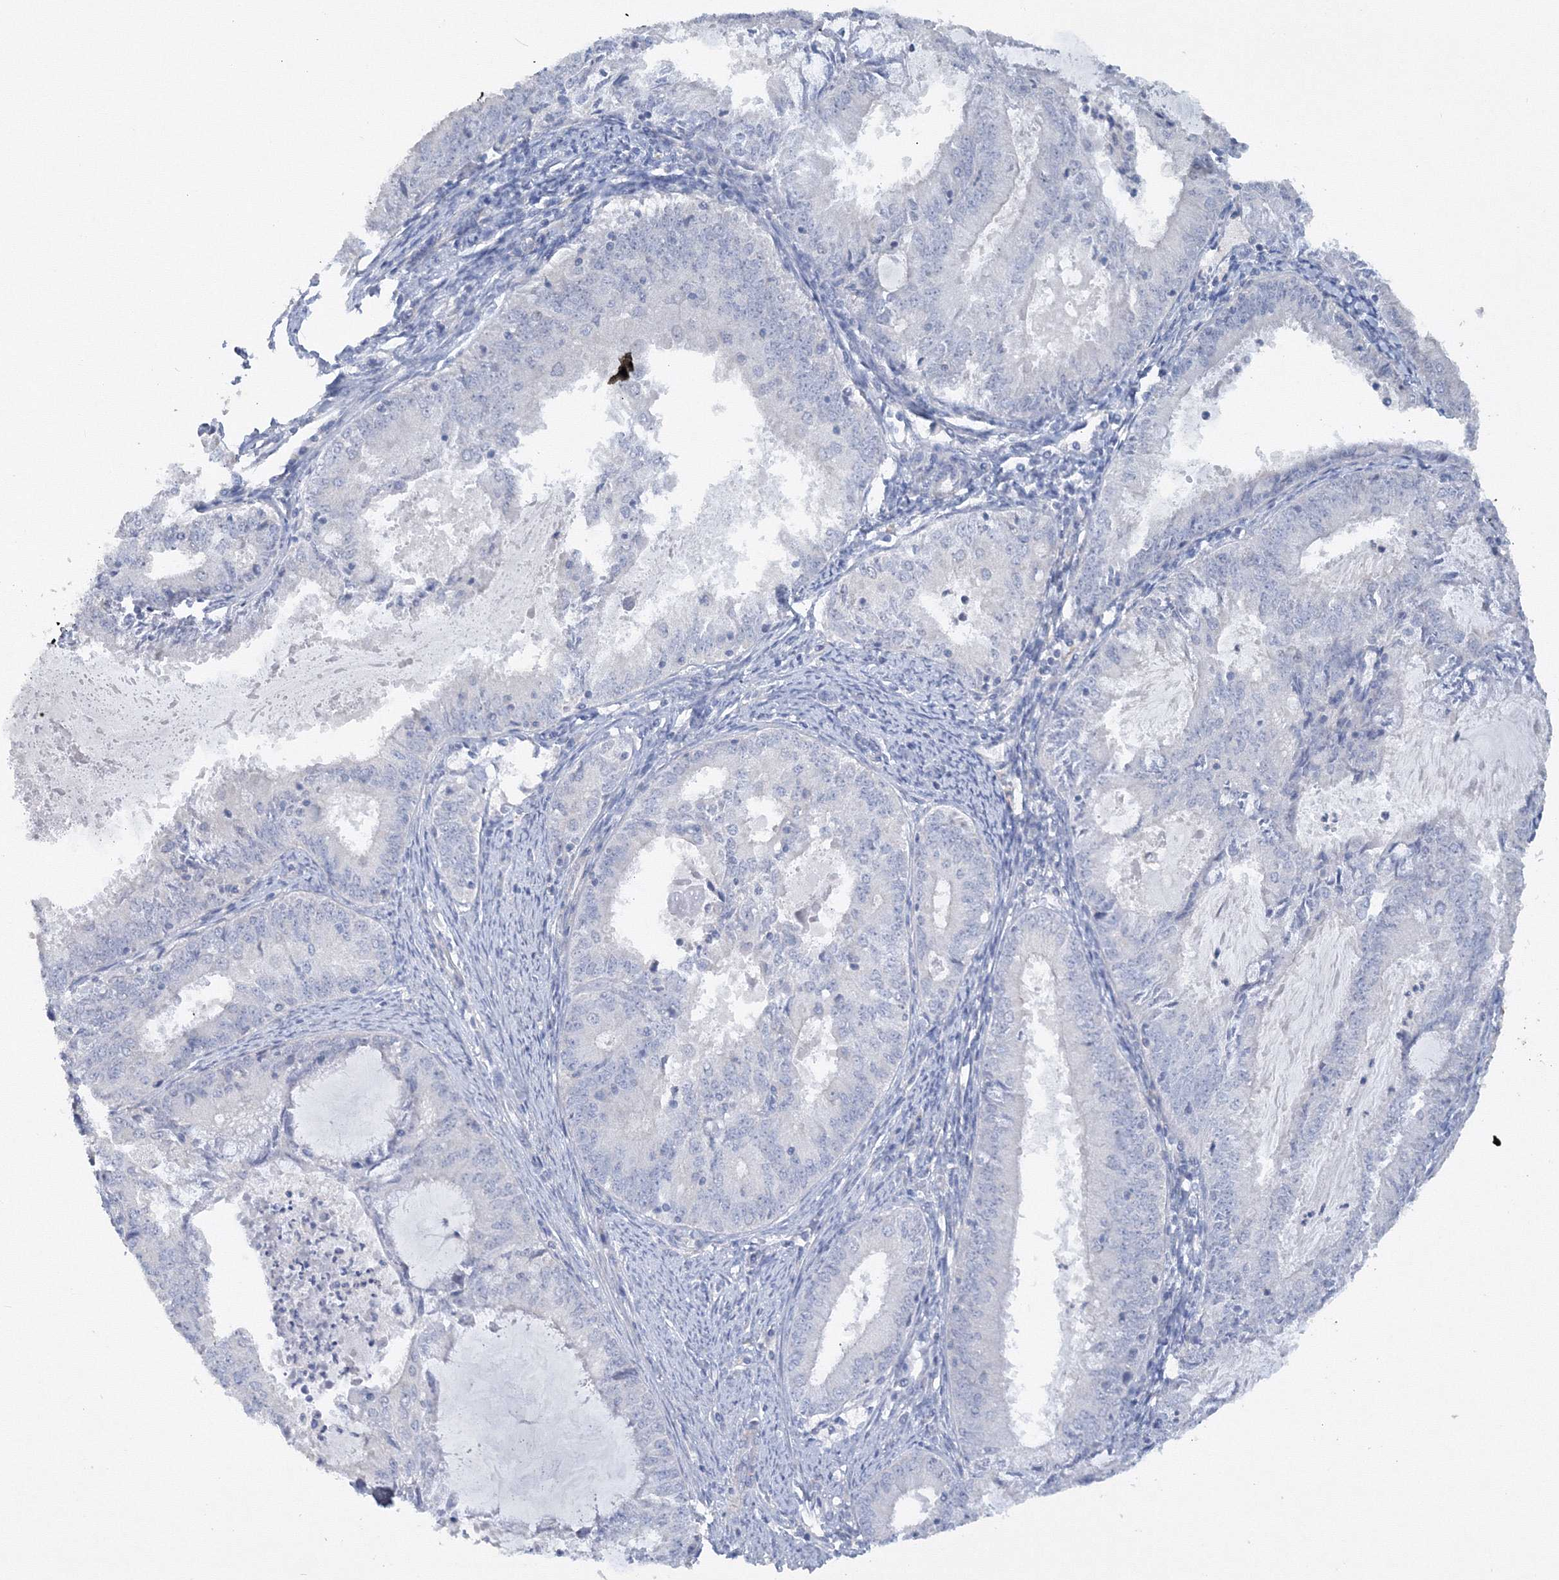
{"staining": {"intensity": "negative", "quantity": "none", "location": "none"}, "tissue": "endometrial cancer", "cell_type": "Tumor cells", "image_type": "cancer", "snomed": [{"axis": "morphology", "description": "Adenocarcinoma, NOS"}, {"axis": "topography", "description": "Endometrium"}], "caption": "Human adenocarcinoma (endometrial) stained for a protein using immunohistochemistry (IHC) displays no staining in tumor cells.", "gene": "OSBPL6", "patient": {"sex": "female", "age": 57}}